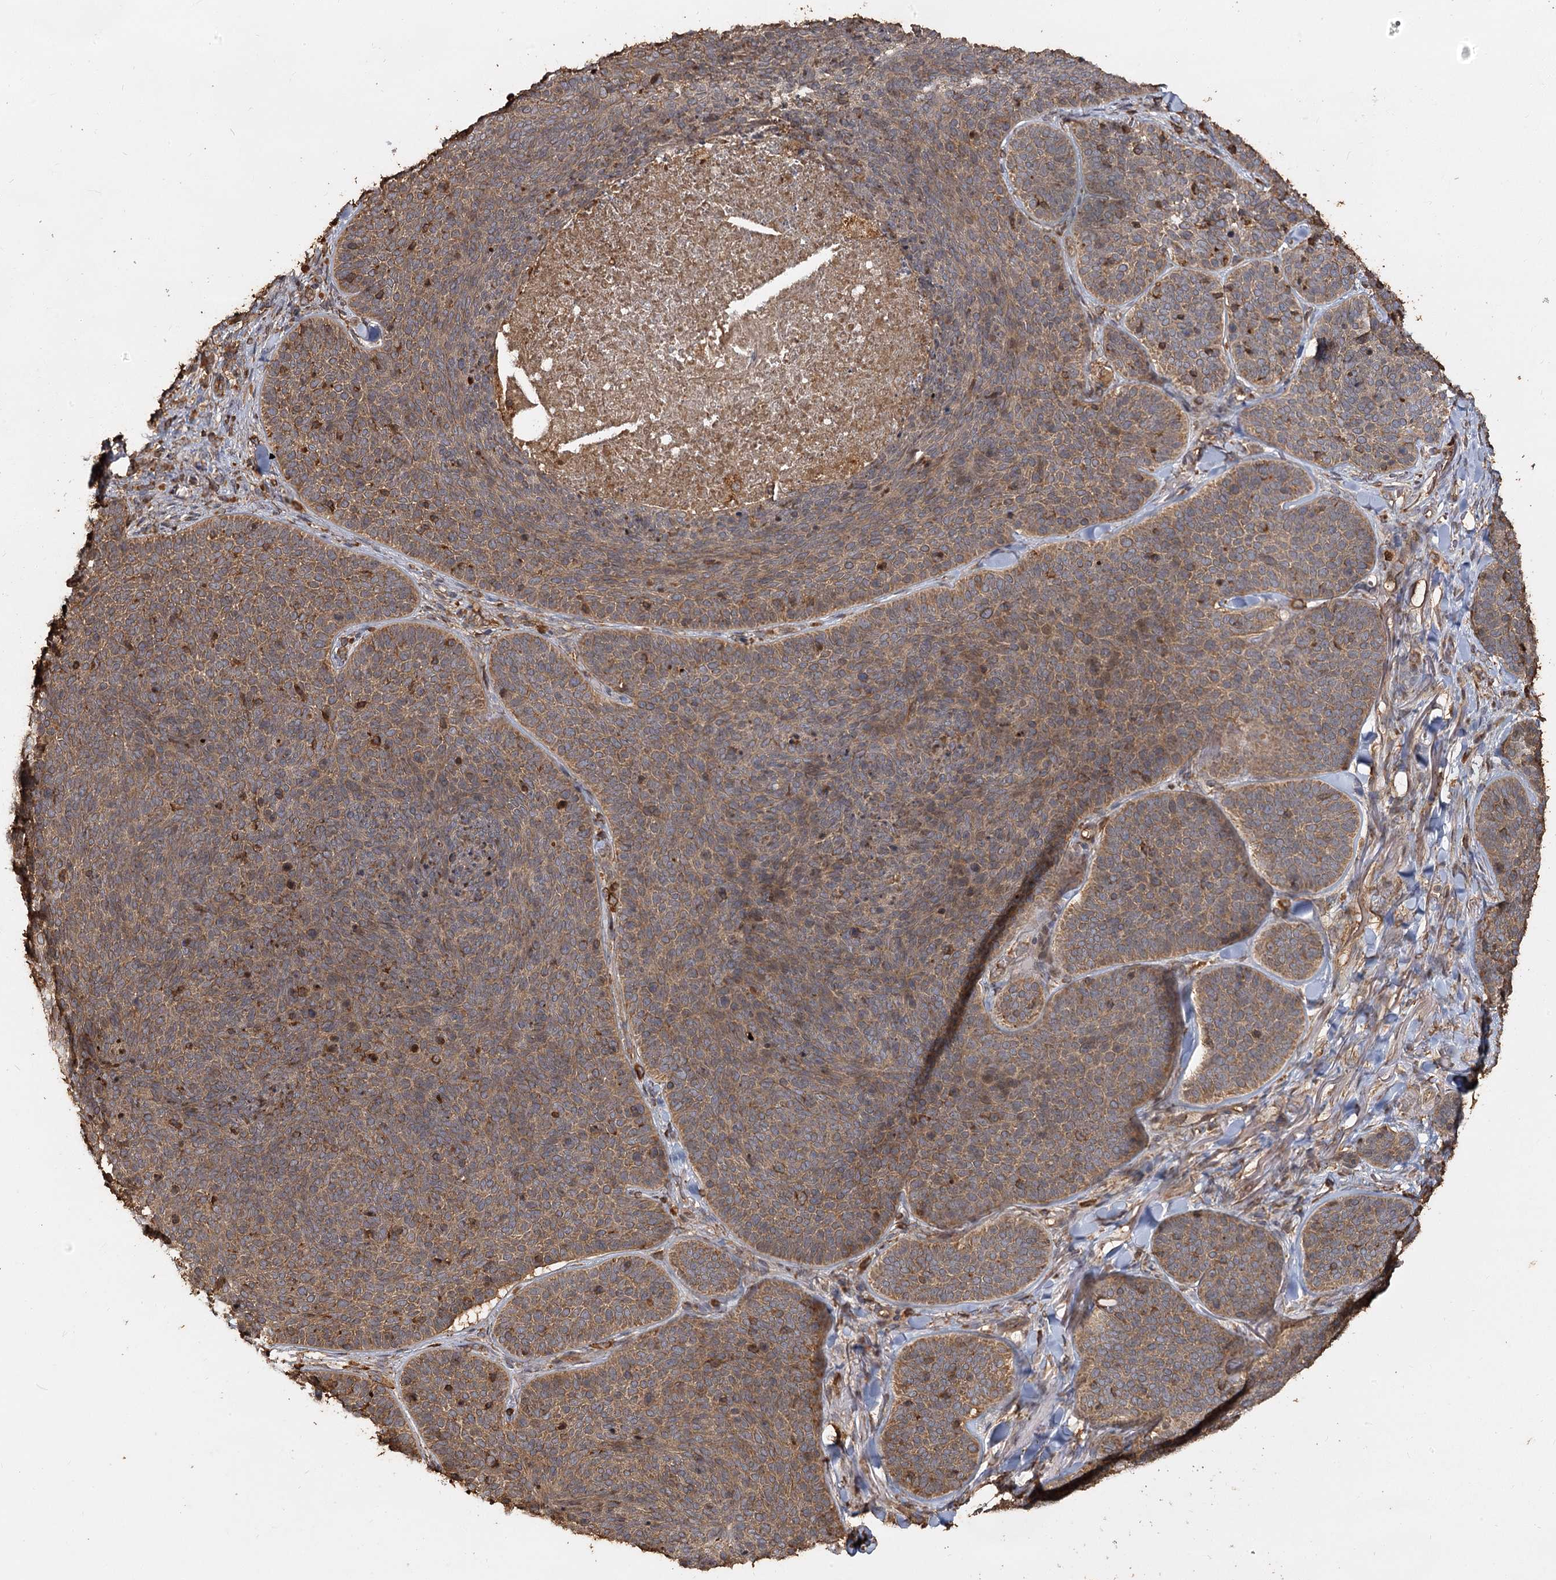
{"staining": {"intensity": "moderate", "quantity": ">75%", "location": "cytoplasmic/membranous"}, "tissue": "skin cancer", "cell_type": "Tumor cells", "image_type": "cancer", "snomed": [{"axis": "morphology", "description": "Basal cell carcinoma"}, {"axis": "topography", "description": "Skin"}], "caption": "Human skin cancer stained for a protein (brown) exhibits moderate cytoplasmic/membranous positive positivity in about >75% of tumor cells.", "gene": "PIK3C2A", "patient": {"sex": "male", "age": 85}}